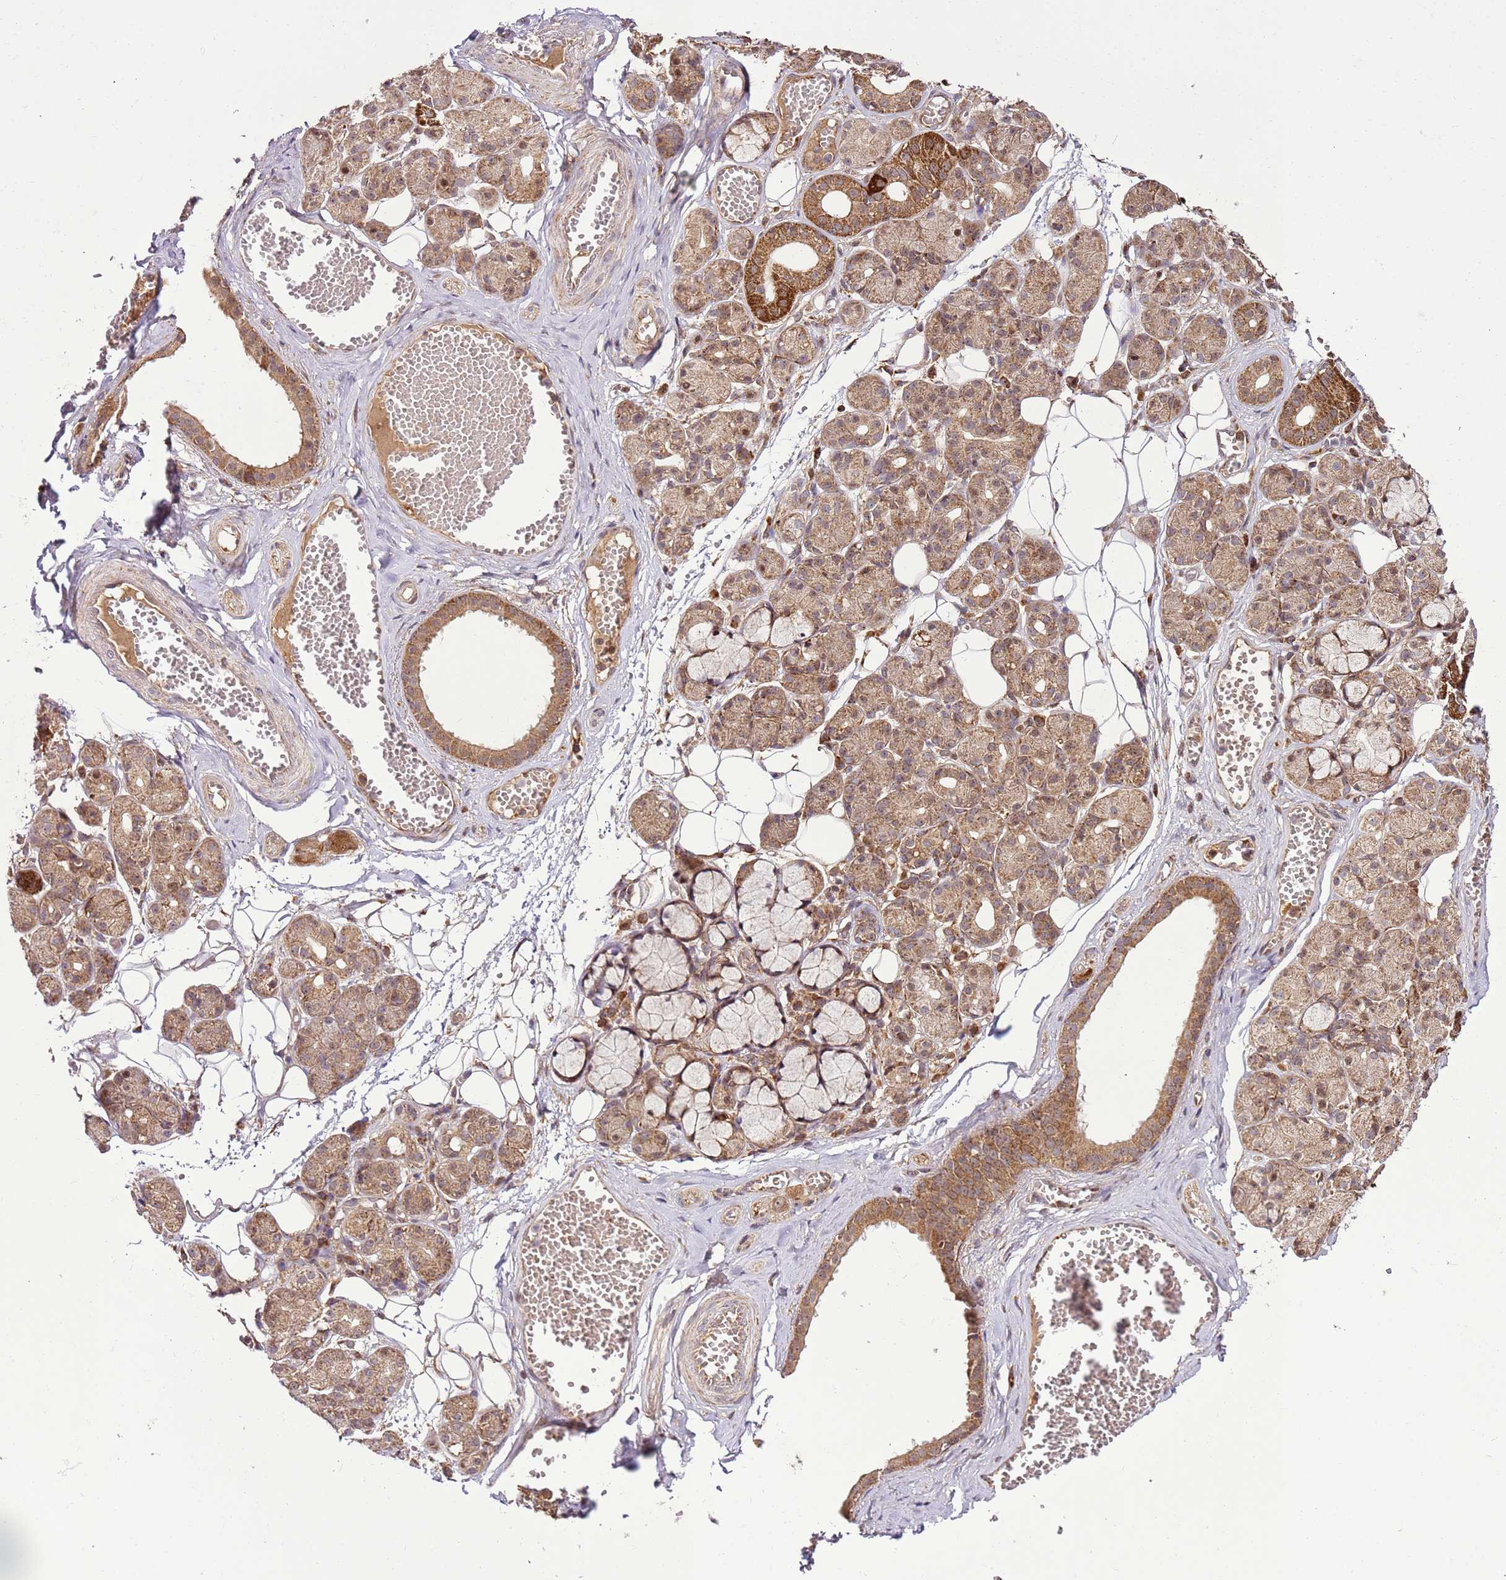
{"staining": {"intensity": "moderate", "quantity": ">75%", "location": "cytoplasmic/membranous,nuclear"}, "tissue": "salivary gland", "cell_type": "Glandular cells", "image_type": "normal", "snomed": [{"axis": "morphology", "description": "Normal tissue, NOS"}, {"axis": "topography", "description": "Salivary gland"}], "caption": "Moderate cytoplasmic/membranous,nuclear positivity for a protein is identified in about >75% of glandular cells of normal salivary gland using immunohistochemistry.", "gene": "RASA3", "patient": {"sex": "male", "age": 63}}